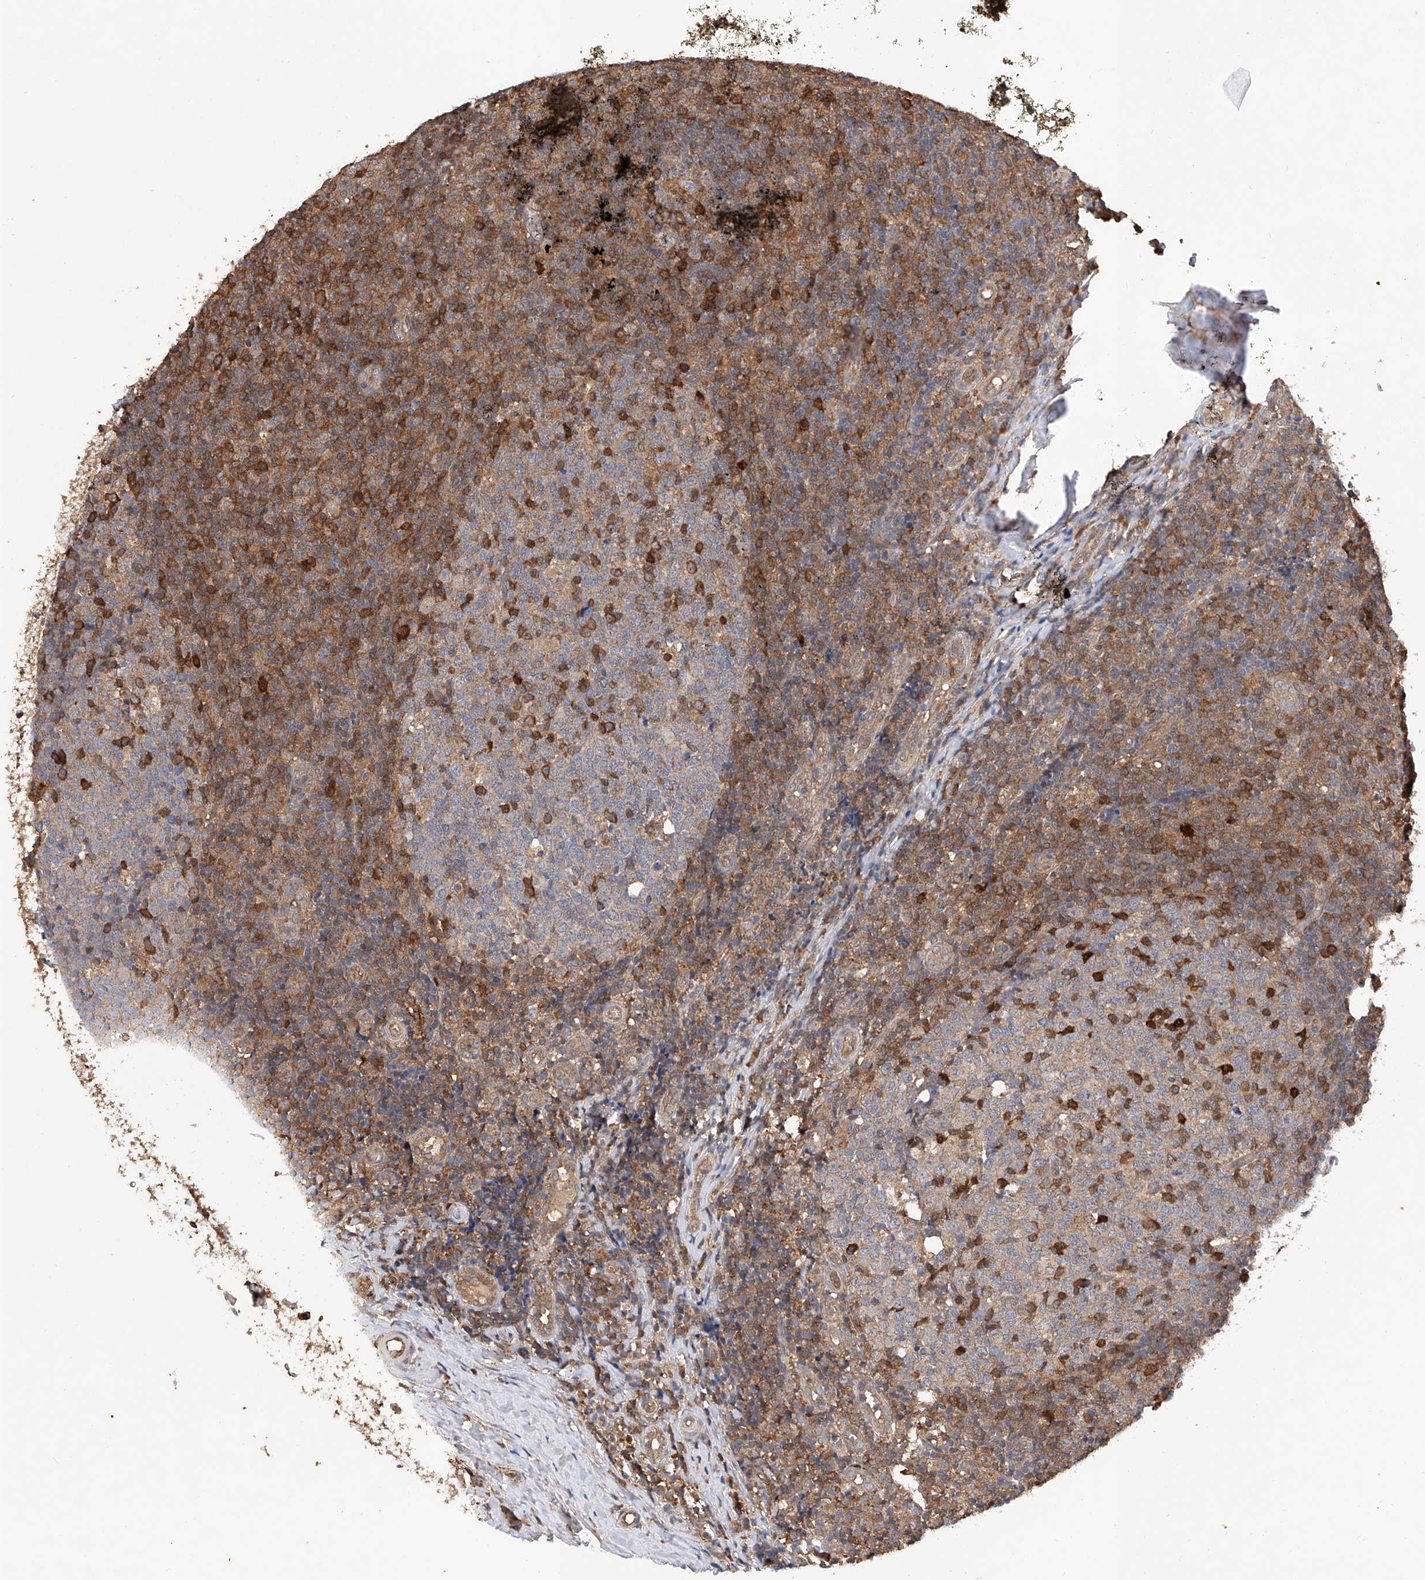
{"staining": {"intensity": "strong", "quantity": "<25%", "location": "cytoplasmic/membranous"}, "tissue": "tonsil", "cell_type": "Germinal center cells", "image_type": "normal", "snomed": [{"axis": "morphology", "description": "Normal tissue, NOS"}, {"axis": "topography", "description": "Tonsil"}], "caption": "An image of tonsil stained for a protein shows strong cytoplasmic/membranous brown staining in germinal center cells. The staining is performed using DAB (3,3'-diaminobenzidine) brown chromogen to label protein expression. The nuclei are counter-stained blue using hematoxylin.", "gene": "RILPL2", "patient": {"sex": "female", "age": 19}}